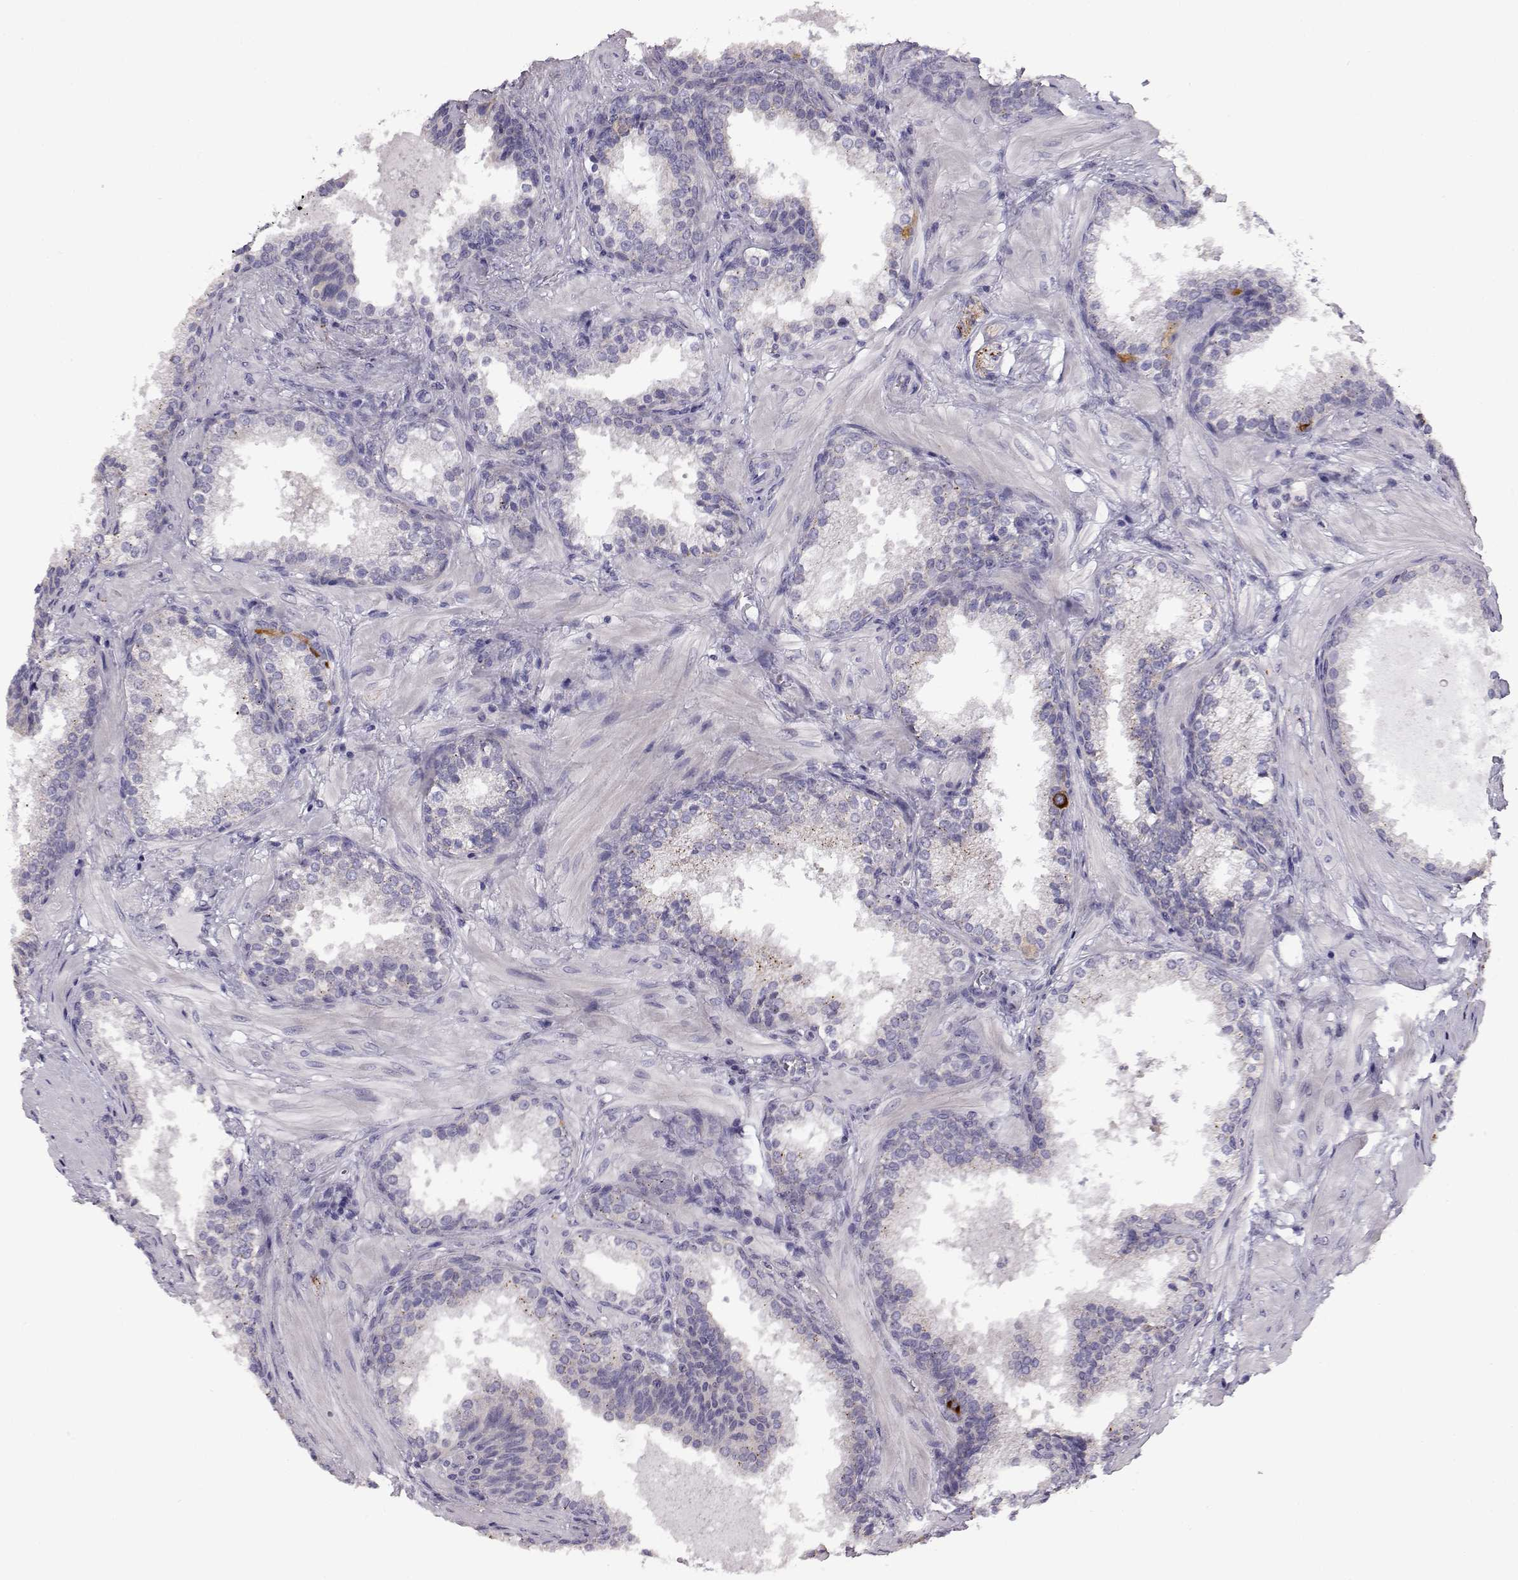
{"staining": {"intensity": "negative", "quantity": "none", "location": "none"}, "tissue": "prostate cancer", "cell_type": "Tumor cells", "image_type": "cancer", "snomed": [{"axis": "morphology", "description": "Adenocarcinoma, Low grade"}, {"axis": "topography", "description": "Prostate"}], "caption": "Immunohistochemical staining of human low-grade adenocarcinoma (prostate) reveals no significant positivity in tumor cells.", "gene": "VGF", "patient": {"sex": "male", "age": 56}}